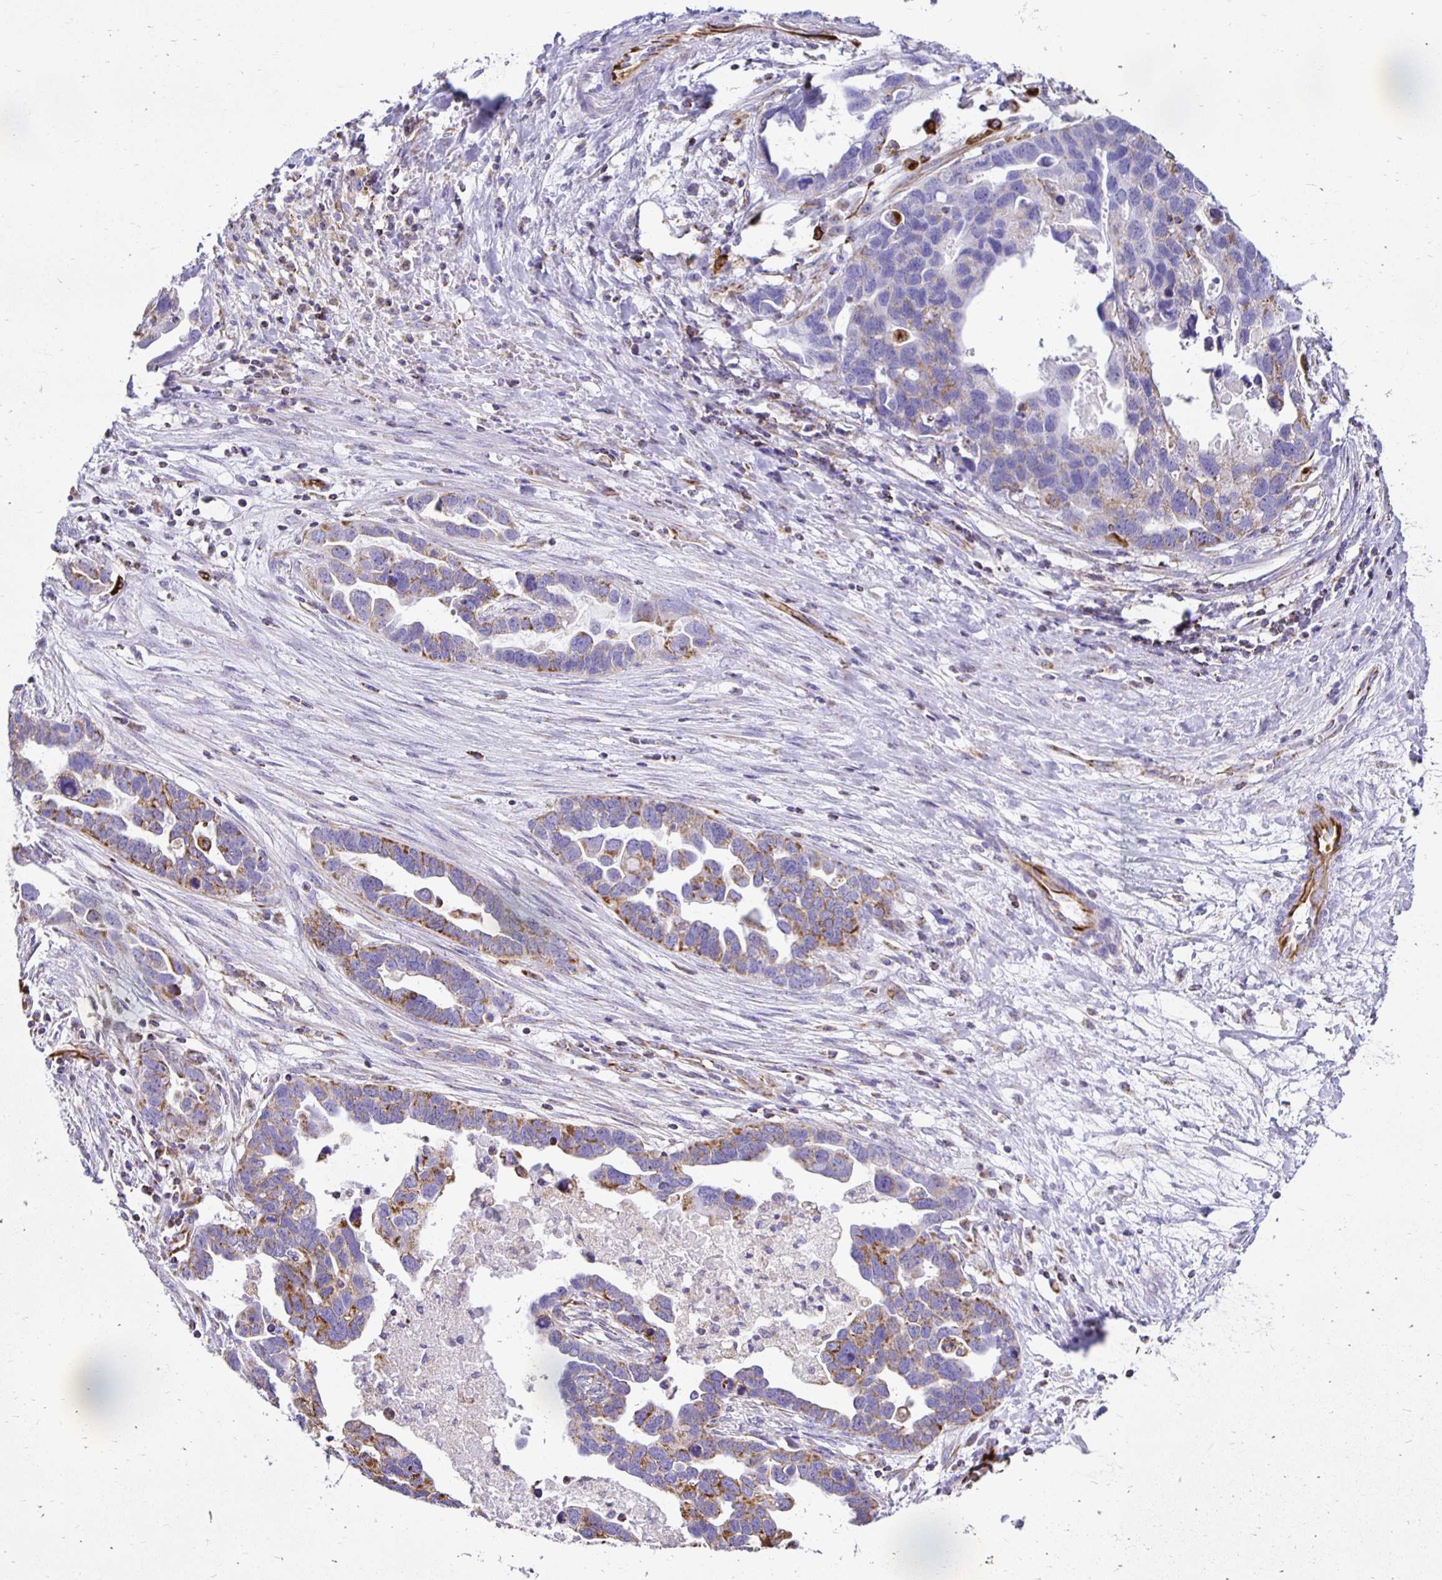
{"staining": {"intensity": "moderate", "quantity": "<25%", "location": "cytoplasmic/membranous"}, "tissue": "ovarian cancer", "cell_type": "Tumor cells", "image_type": "cancer", "snomed": [{"axis": "morphology", "description": "Cystadenocarcinoma, serous, NOS"}, {"axis": "topography", "description": "Ovary"}], "caption": "Immunohistochemical staining of ovarian cancer (serous cystadenocarcinoma) reveals moderate cytoplasmic/membranous protein positivity in about <25% of tumor cells. (DAB IHC, brown staining for protein, blue staining for nuclei).", "gene": "PLAAT2", "patient": {"sex": "female", "age": 54}}